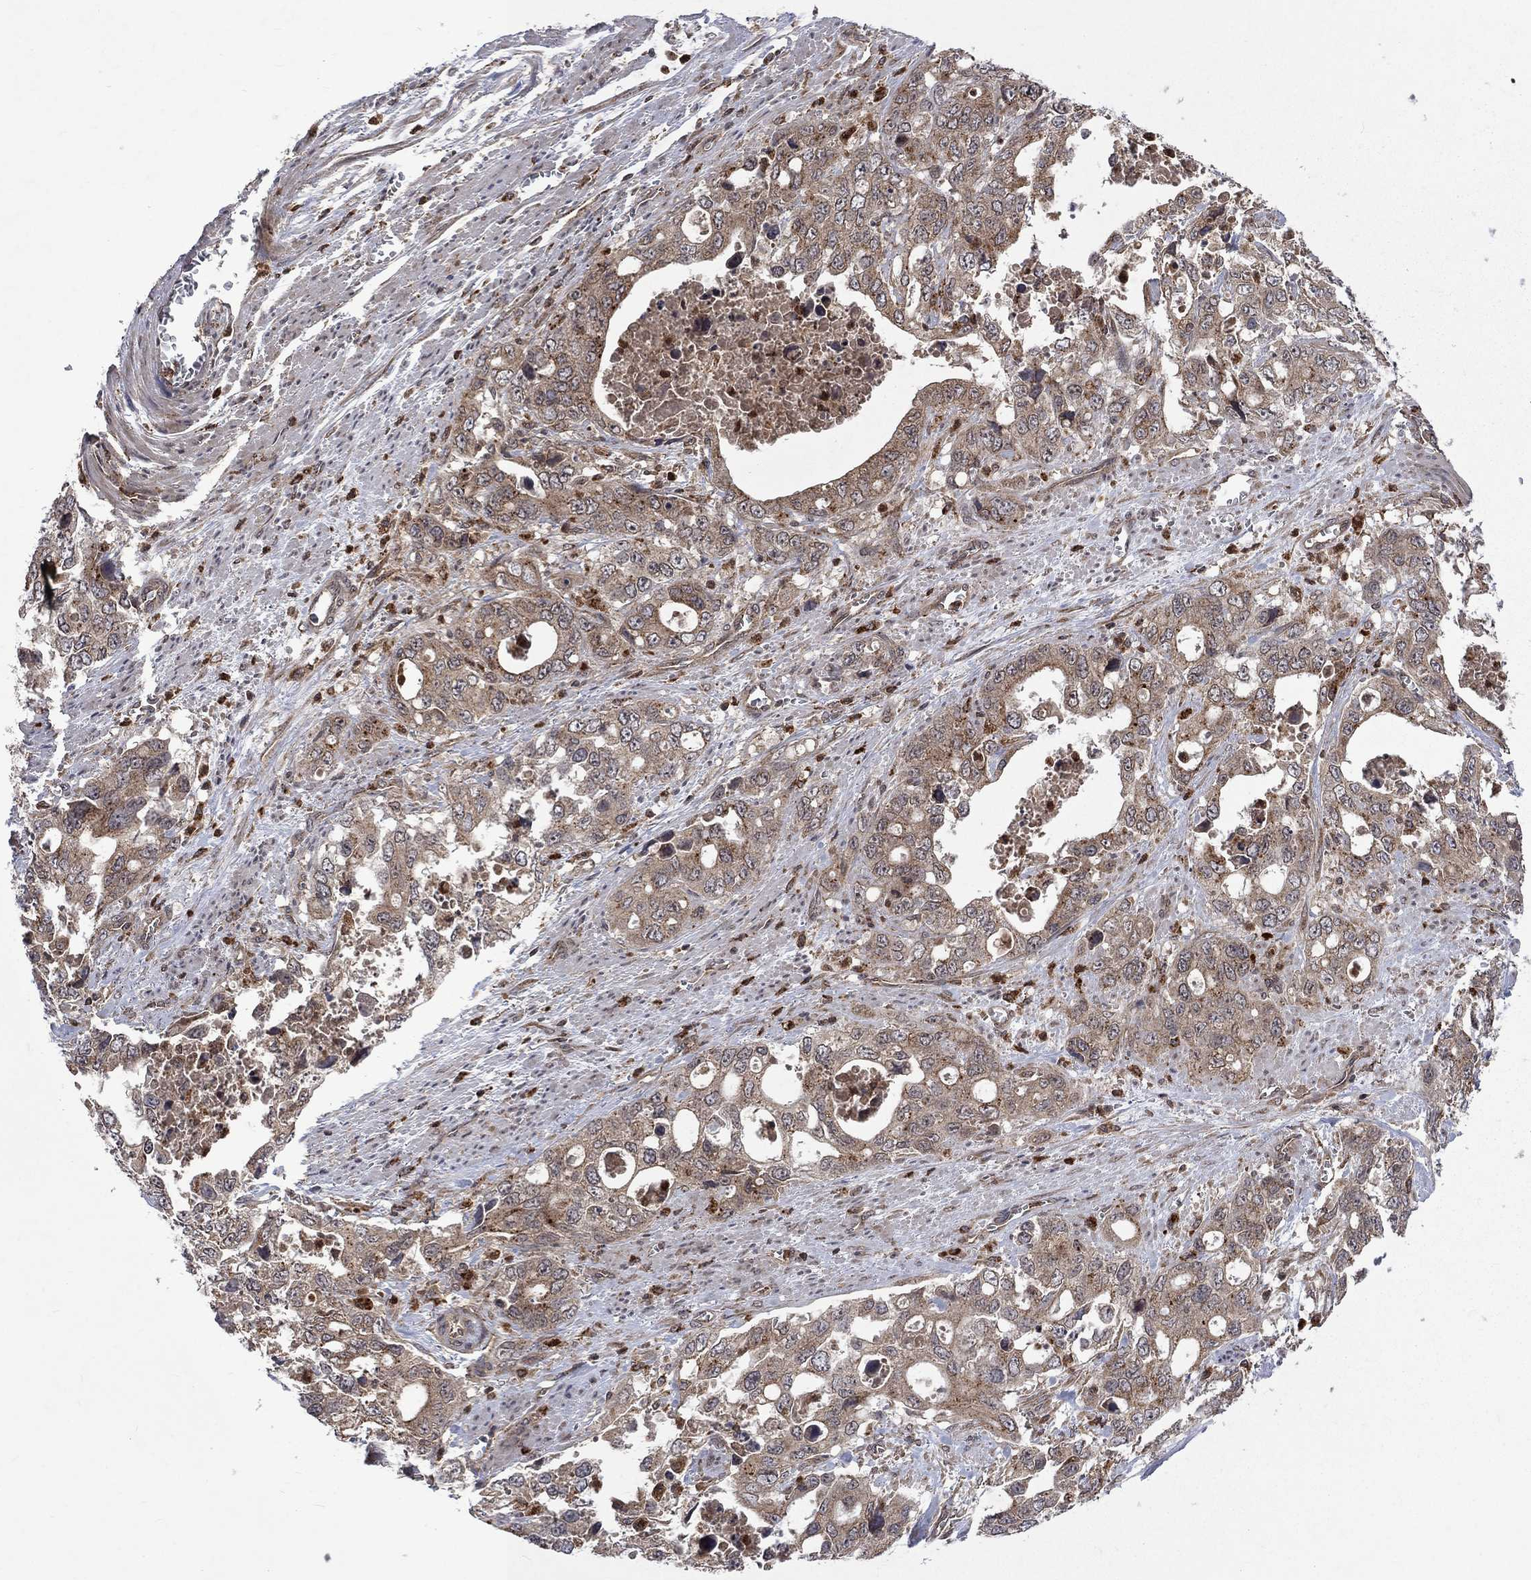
{"staining": {"intensity": "weak", "quantity": ">75%", "location": "cytoplasmic/membranous"}, "tissue": "stomach cancer", "cell_type": "Tumor cells", "image_type": "cancer", "snomed": [{"axis": "morphology", "description": "Adenocarcinoma, NOS"}, {"axis": "topography", "description": "Stomach, upper"}], "caption": "Human stomach adenocarcinoma stained with a protein marker exhibits weak staining in tumor cells.", "gene": "TMEM33", "patient": {"sex": "male", "age": 74}}